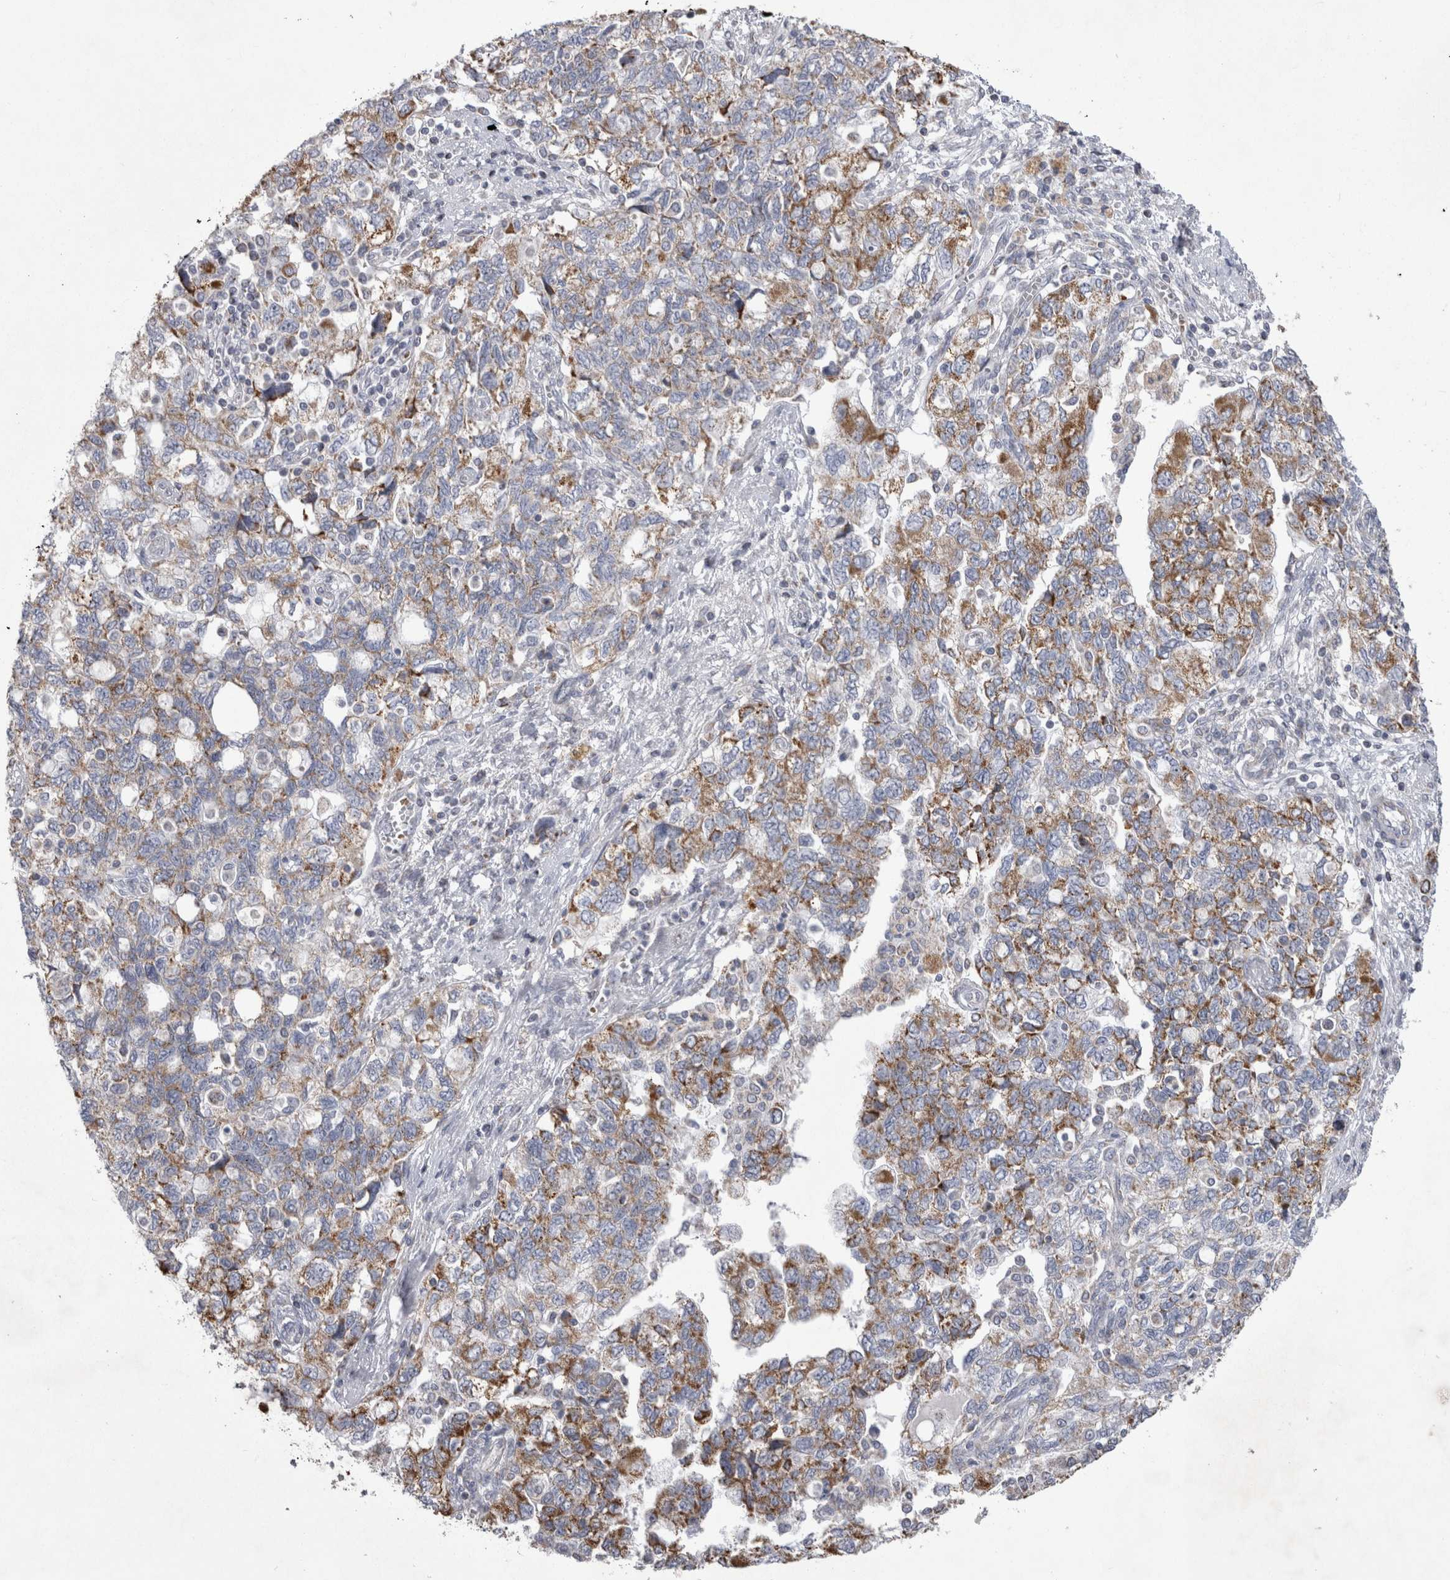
{"staining": {"intensity": "moderate", "quantity": ">75%", "location": "cytoplasmic/membranous"}, "tissue": "ovarian cancer", "cell_type": "Tumor cells", "image_type": "cancer", "snomed": [{"axis": "morphology", "description": "Carcinoma, NOS"}, {"axis": "morphology", "description": "Cystadenocarcinoma, serous, NOS"}, {"axis": "topography", "description": "Ovary"}], "caption": "Immunohistochemical staining of carcinoma (ovarian) demonstrates moderate cytoplasmic/membranous protein staining in approximately >75% of tumor cells.", "gene": "HDHD3", "patient": {"sex": "female", "age": 69}}